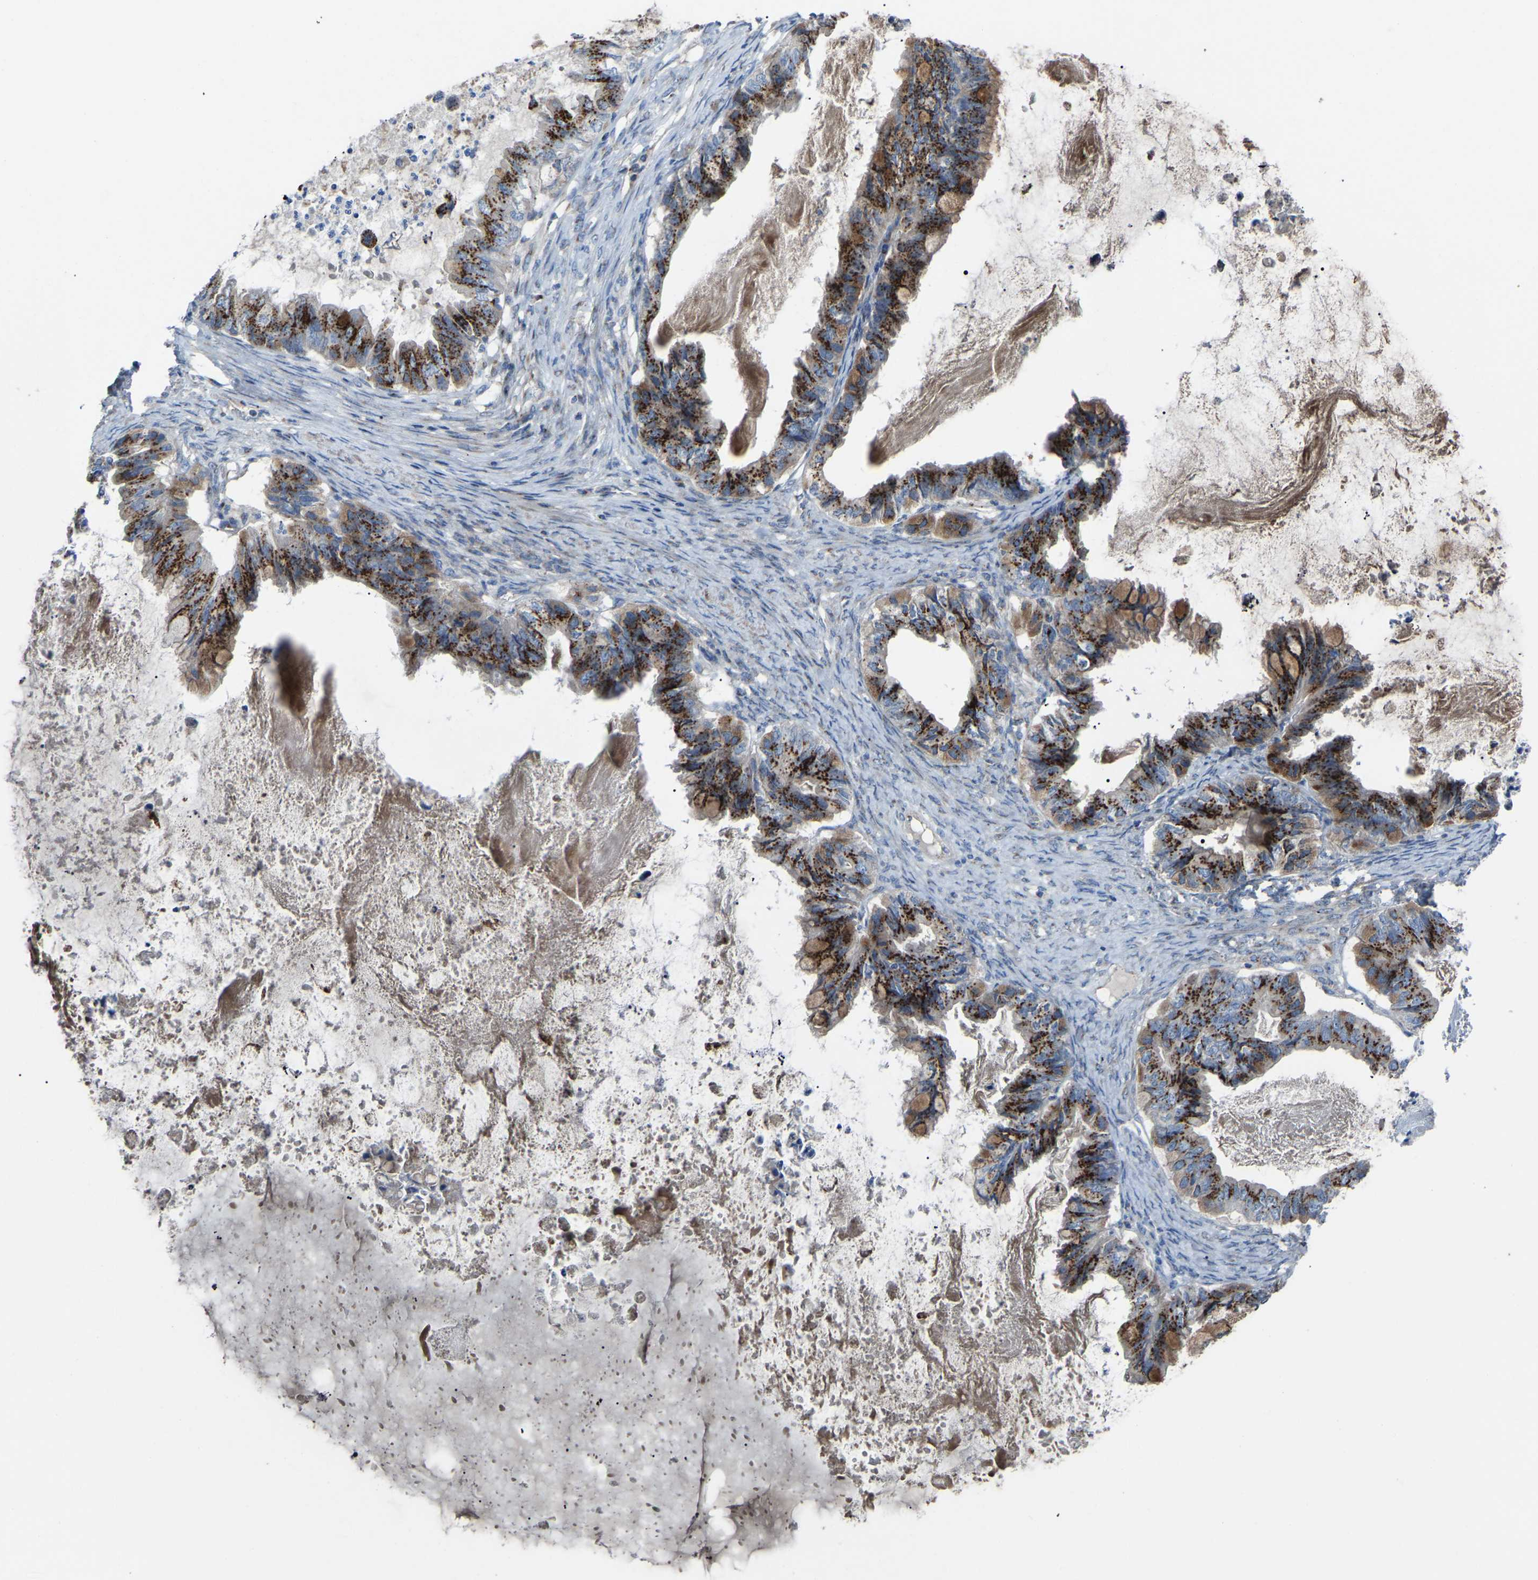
{"staining": {"intensity": "strong", "quantity": ">75%", "location": "cytoplasmic/membranous"}, "tissue": "ovarian cancer", "cell_type": "Tumor cells", "image_type": "cancer", "snomed": [{"axis": "morphology", "description": "Cystadenocarcinoma, mucinous, NOS"}, {"axis": "topography", "description": "Ovary"}], "caption": "The immunohistochemical stain labels strong cytoplasmic/membranous staining in tumor cells of ovarian cancer tissue.", "gene": "CANT1", "patient": {"sex": "female", "age": 80}}